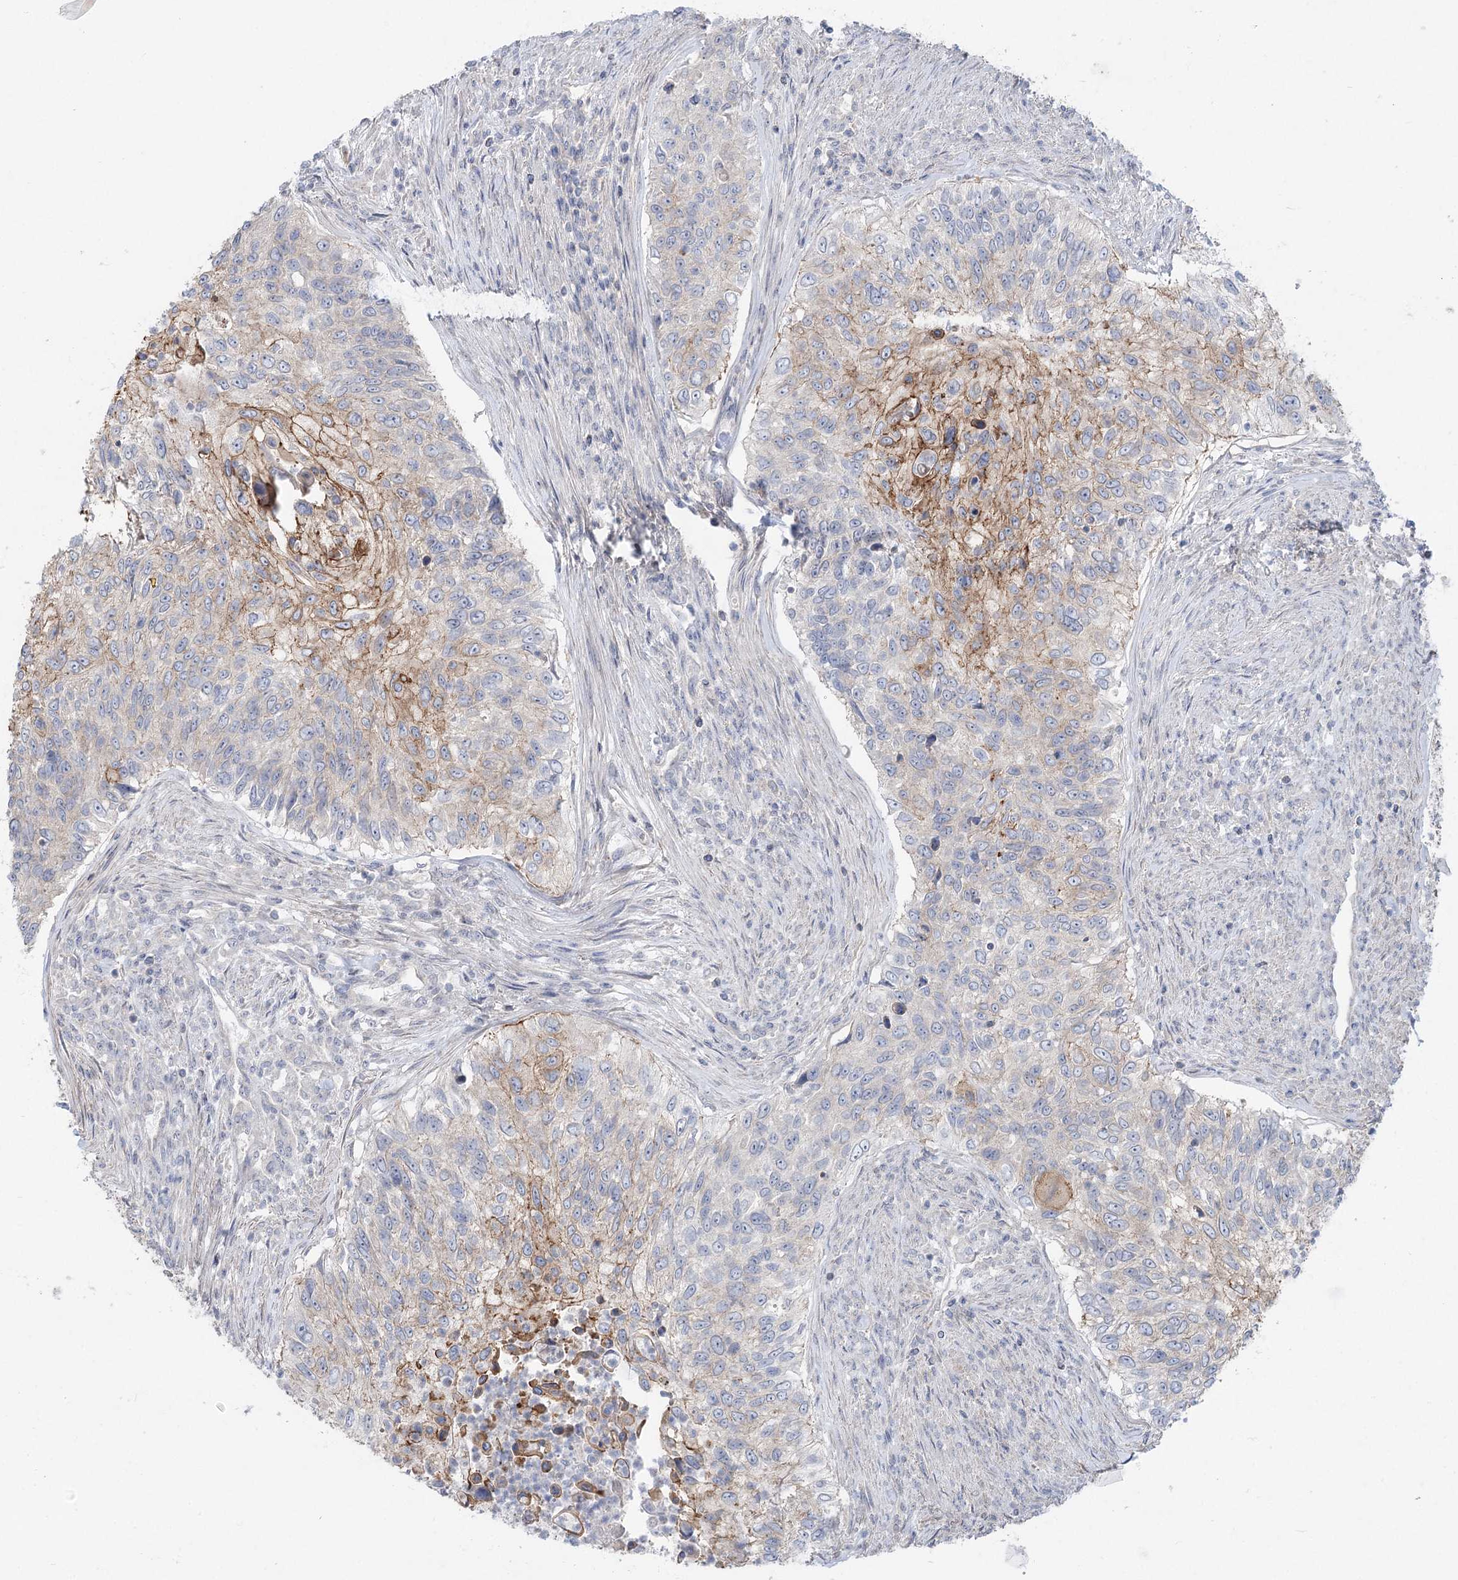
{"staining": {"intensity": "moderate", "quantity": "25%-75%", "location": "cytoplasmic/membranous"}, "tissue": "urothelial cancer", "cell_type": "Tumor cells", "image_type": "cancer", "snomed": [{"axis": "morphology", "description": "Urothelial carcinoma, High grade"}, {"axis": "topography", "description": "Urinary bladder"}], "caption": "Protein analysis of urothelial carcinoma (high-grade) tissue displays moderate cytoplasmic/membranous staining in approximately 25%-75% of tumor cells. The staining is performed using DAB brown chromogen to label protein expression. The nuclei are counter-stained blue using hematoxylin.", "gene": "SCN11A", "patient": {"sex": "female", "age": 60}}